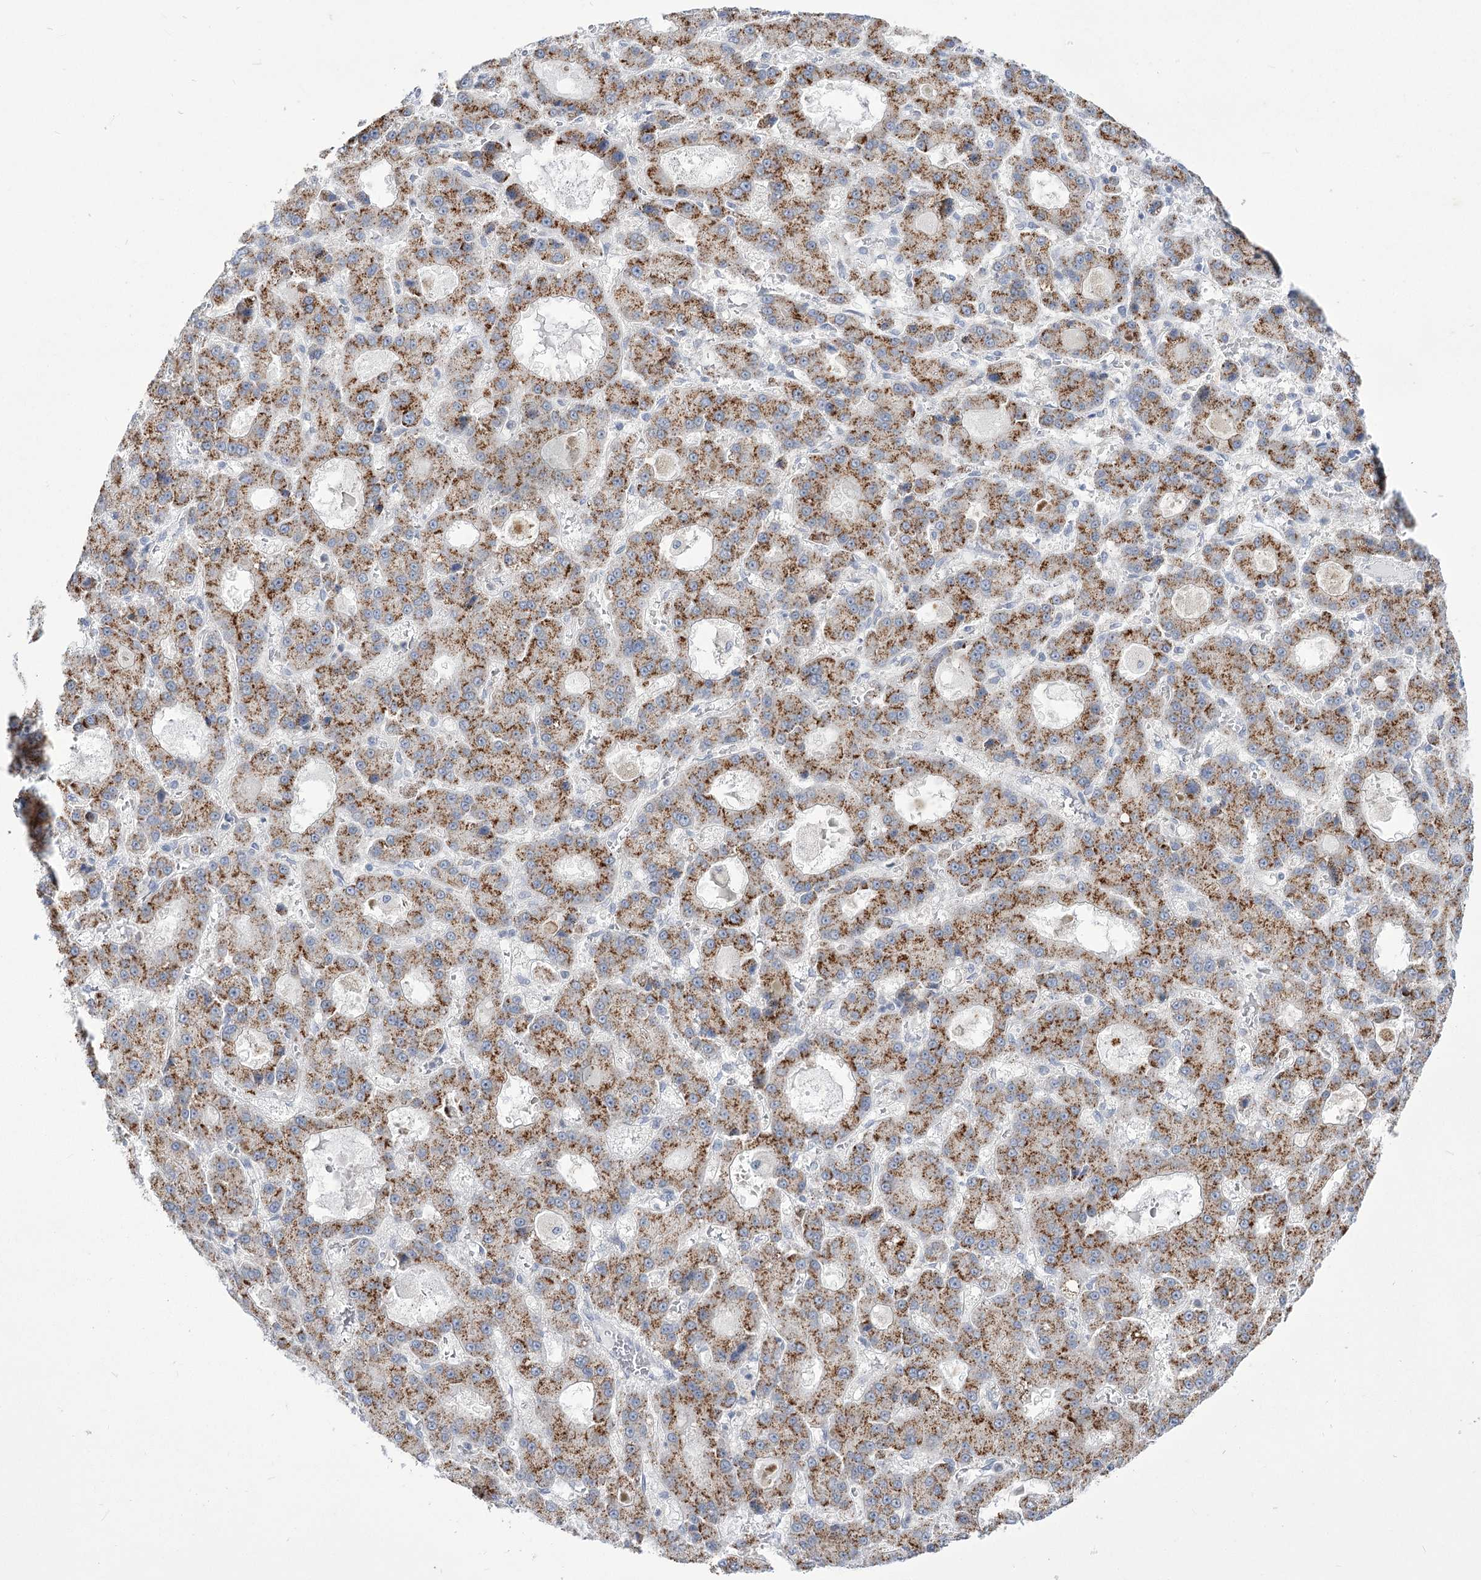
{"staining": {"intensity": "moderate", "quantity": ">75%", "location": "cytoplasmic/membranous"}, "tissue": "liver cancer", "cell_type": "Tumor cells", "image_type": "cancer", "snomed": [{"axis": "morphology", "description": "Carcinoma, Hepatocellular, NOS"}, {"axis": "topography", "description": "Liver"}], "caption": "DAB immunohistochemical staining of liver cancer demonstrates moderate cytoplasmic/membranous protein expression in approximately >75% of tumor cells. Using DAB (brown) and hematoxylin (blue) stains, captured at high magnification using brightfield microscopy.", "gene": "BEND7", "patient": {"sex": "male", "age": 70}}